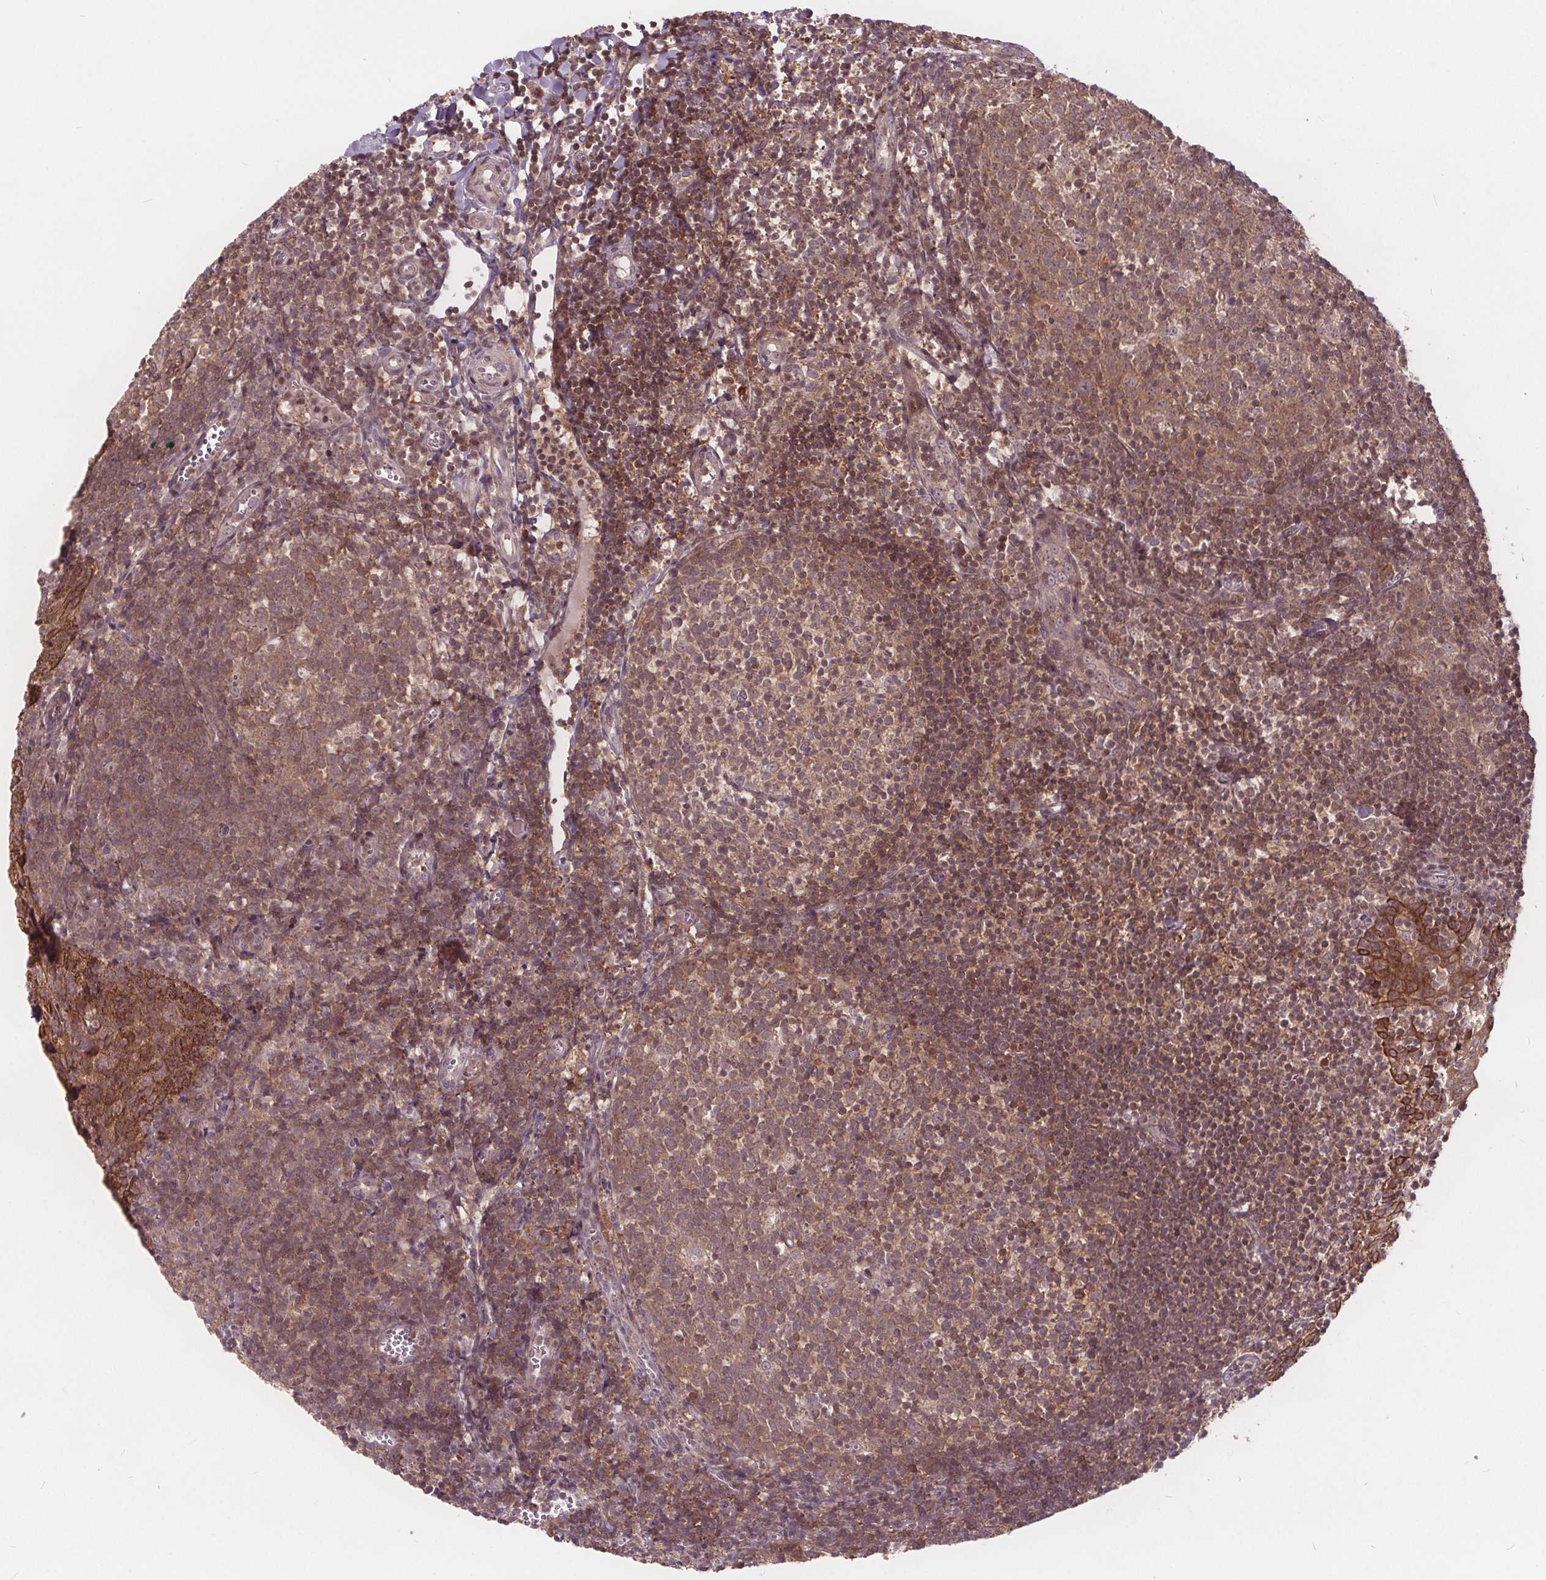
{"staining": {"intensity": "moderate", "quantity": ">75%", "location": "cytoplasmic/membranous,nuclear"}, "tissue": "lymph node", "cell_type": "Germinal center cells", "image_type": "normal", "snomed": [{"axis": "morphology", "description": "Normal tissue, NOS"}, {"axis": "topography", "description": "Lymph node"}], "caption": "Immunohistochemistry (IHC) staining of unremarkable lymph node, which displays medium levels of moderate cytoplasmic/membranous,nuclear positivity in approximately >75% of germinal center cells indicating moderate cytoplasmic/membranous,nuclear protein expression. The staining was performed using DAB (3,3'-diaminobenzidine) (brown) for protein detection and nuclei were counterstained in hematoxylin (blue).", "gene": "HIF1AN", "patient": {"sex": "female", "age": 21}}